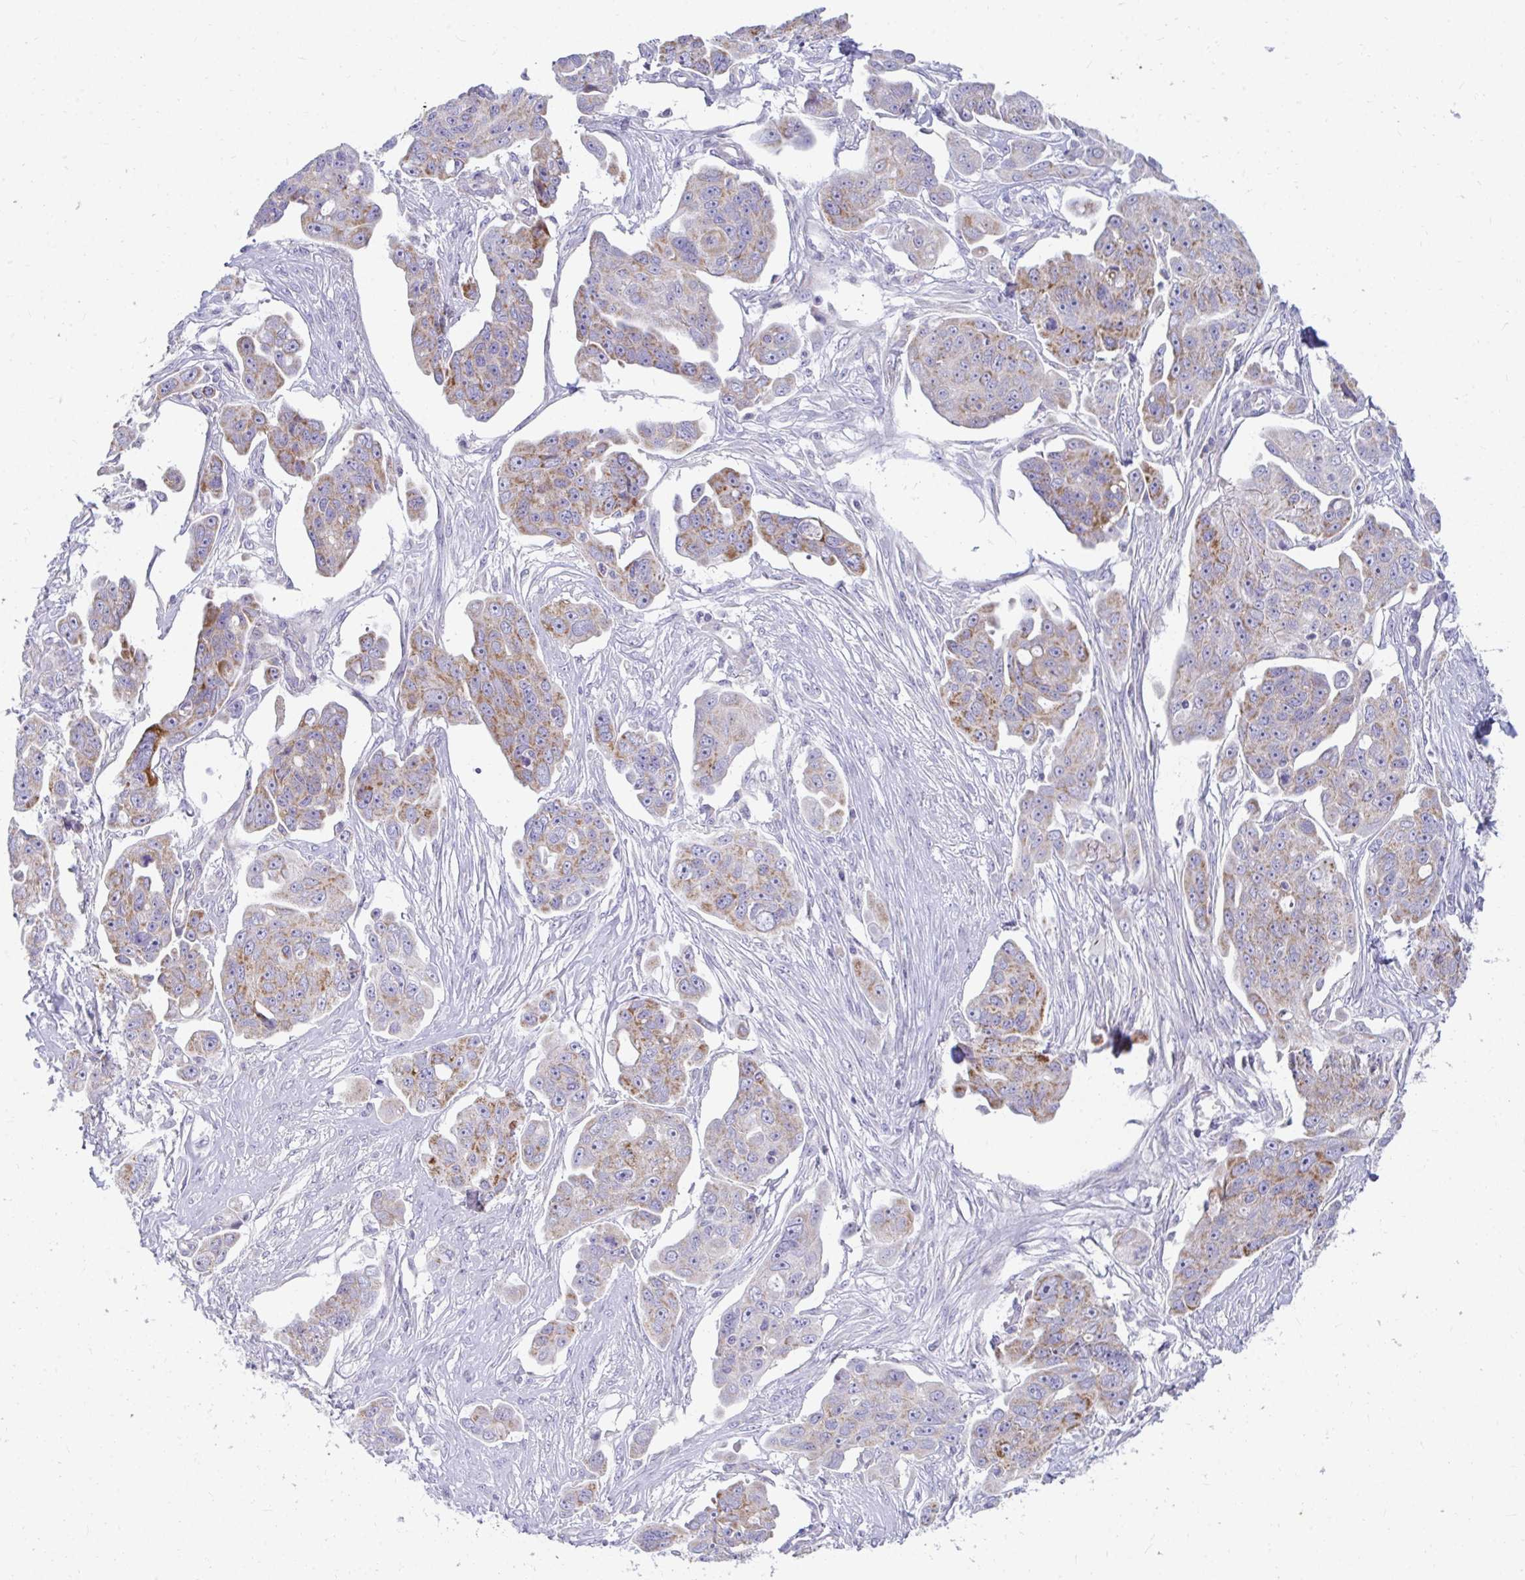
{"staining": {"intensity": "moderate", "quantity": "25%-75%", "location": "cytoplasmic/membranous"}, "tissue": "ovarian cancer", "cell_type": "Tumor cells", "image_type": "cancer", "snomed": [{"axis": "morphology", "description": "Carcinoma, endometroid"}, {"axis": "topography", "description": "Ovary"}], "caption": "Approximately 25%-75% of tumor cells in human ovarian endometroid carcinoma demonstrate moderate cytoplasmic/membranous protein expression as visualized by brown immunohistochemical staining.", "gene": "EXOC5", "patient": {"sex": "female", "age": 70}}